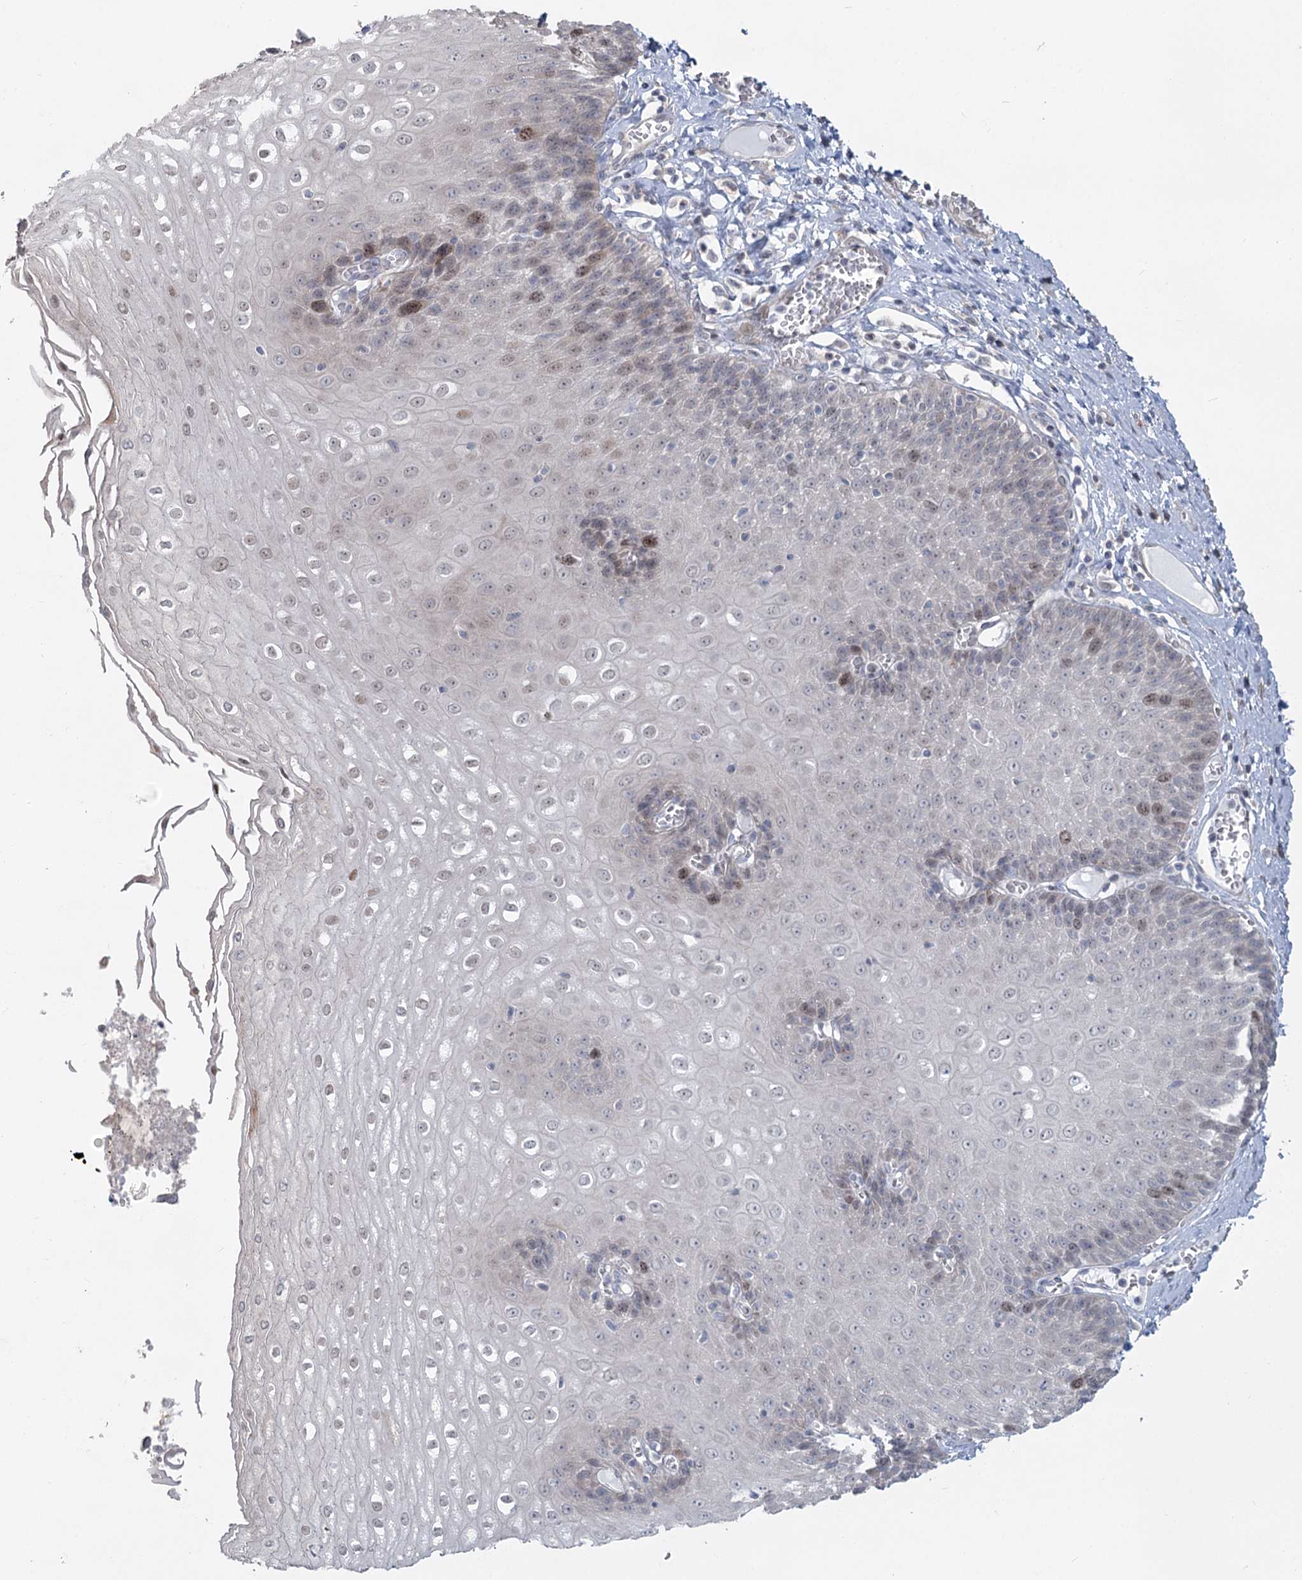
{"staining": {"intensity": "moderate", "quantity": "<25%", "location": "cytoplasmic/membranous,nuclear"}, "tissue": "esophagus", "cell_type": "Squamous epithelial cells", "image_type": "normal", "snomed": [{"axis": "morphology", "description": "Normal tissue, NOS"}, {"axis": "topography", "description": "Esophagus"}], "caption": "Esophagus stained for a protein exhibits moderate cytoplasmic/membranous,nuclear positivity in squamous epithelial cells. Immunohistochemistry (ihc) stains the protein in brown and the nuclei are stained blue.", "gene": "ABITRAM", "patient": {"sex": "male", "age": 60}}